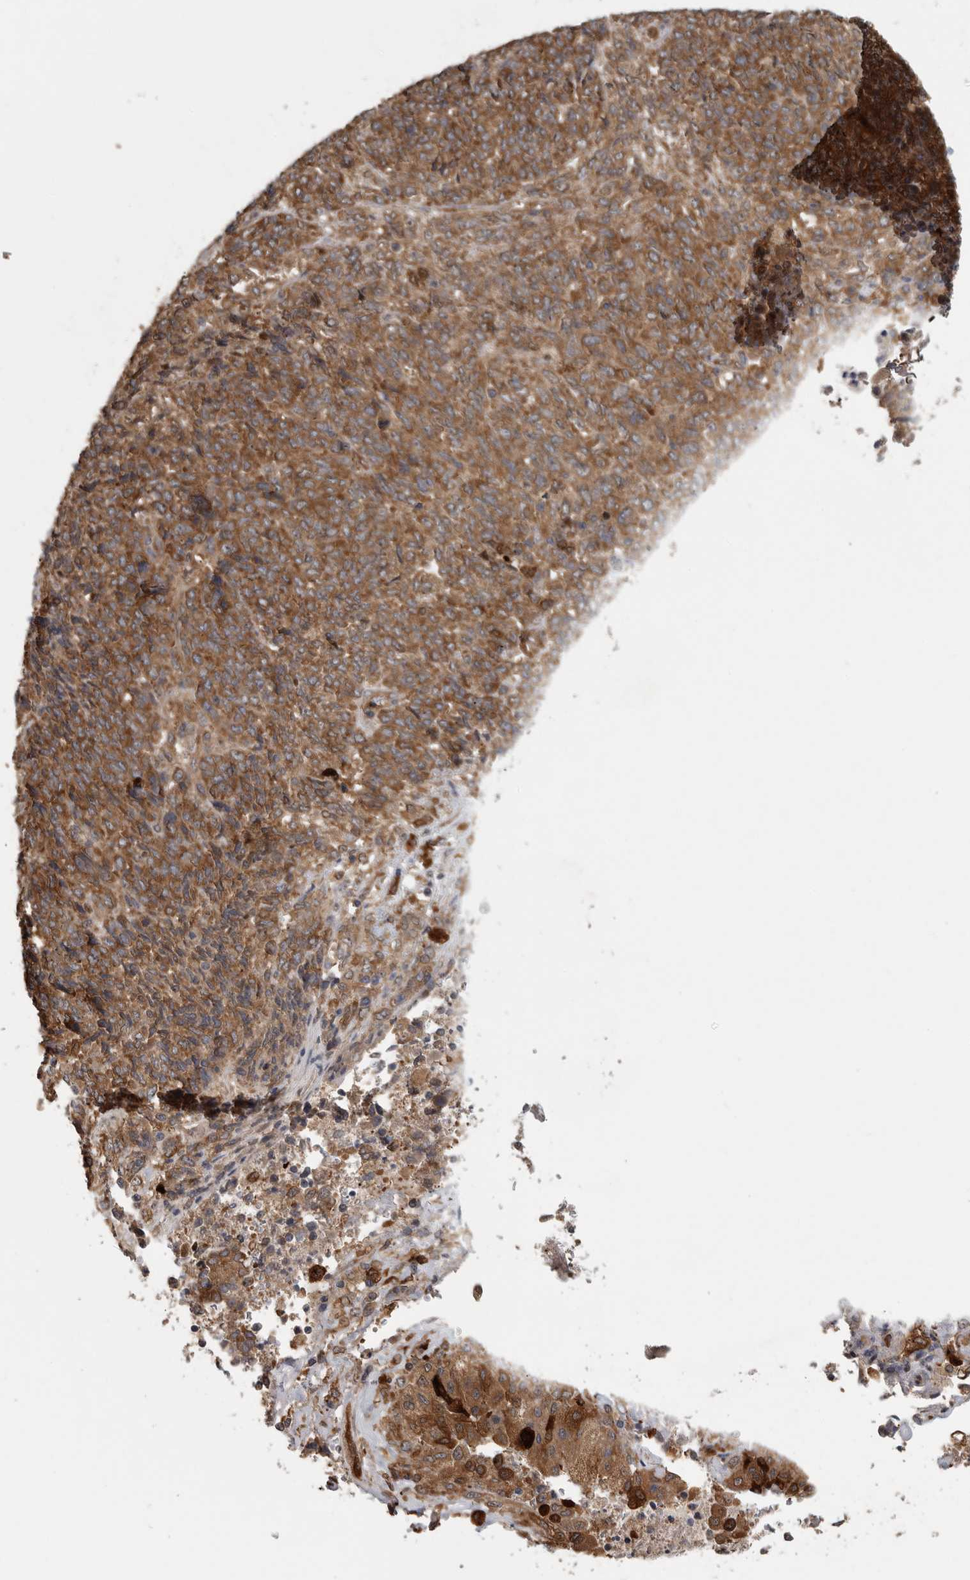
{"staining": {"intensity": "strong", "quantity": ">75%", "location": "cytoplasmic/membranous"}, "tissue": "endometrial cancer", "cell_type": "Tumor cells", "image_type": "cancer", "snomed": [{"axis": "morphology", "description": "Adenocarcinoma, NOS"}, {"axis": "topography", "description": "Endometrium"}], "caption": "Endometrial cancer (adenocarcinoma) was stained to show a protein in brown. There is high levels of strong cytoplasmic/membranous staining in approximately >75% of tumor cells. (DAB (3,3'-diaminobenzidine) IHC, brown staining for protein, blue staining for nuclei).", "gene": "ATXN2", "patient": {"sex": "female", "age": 80}}